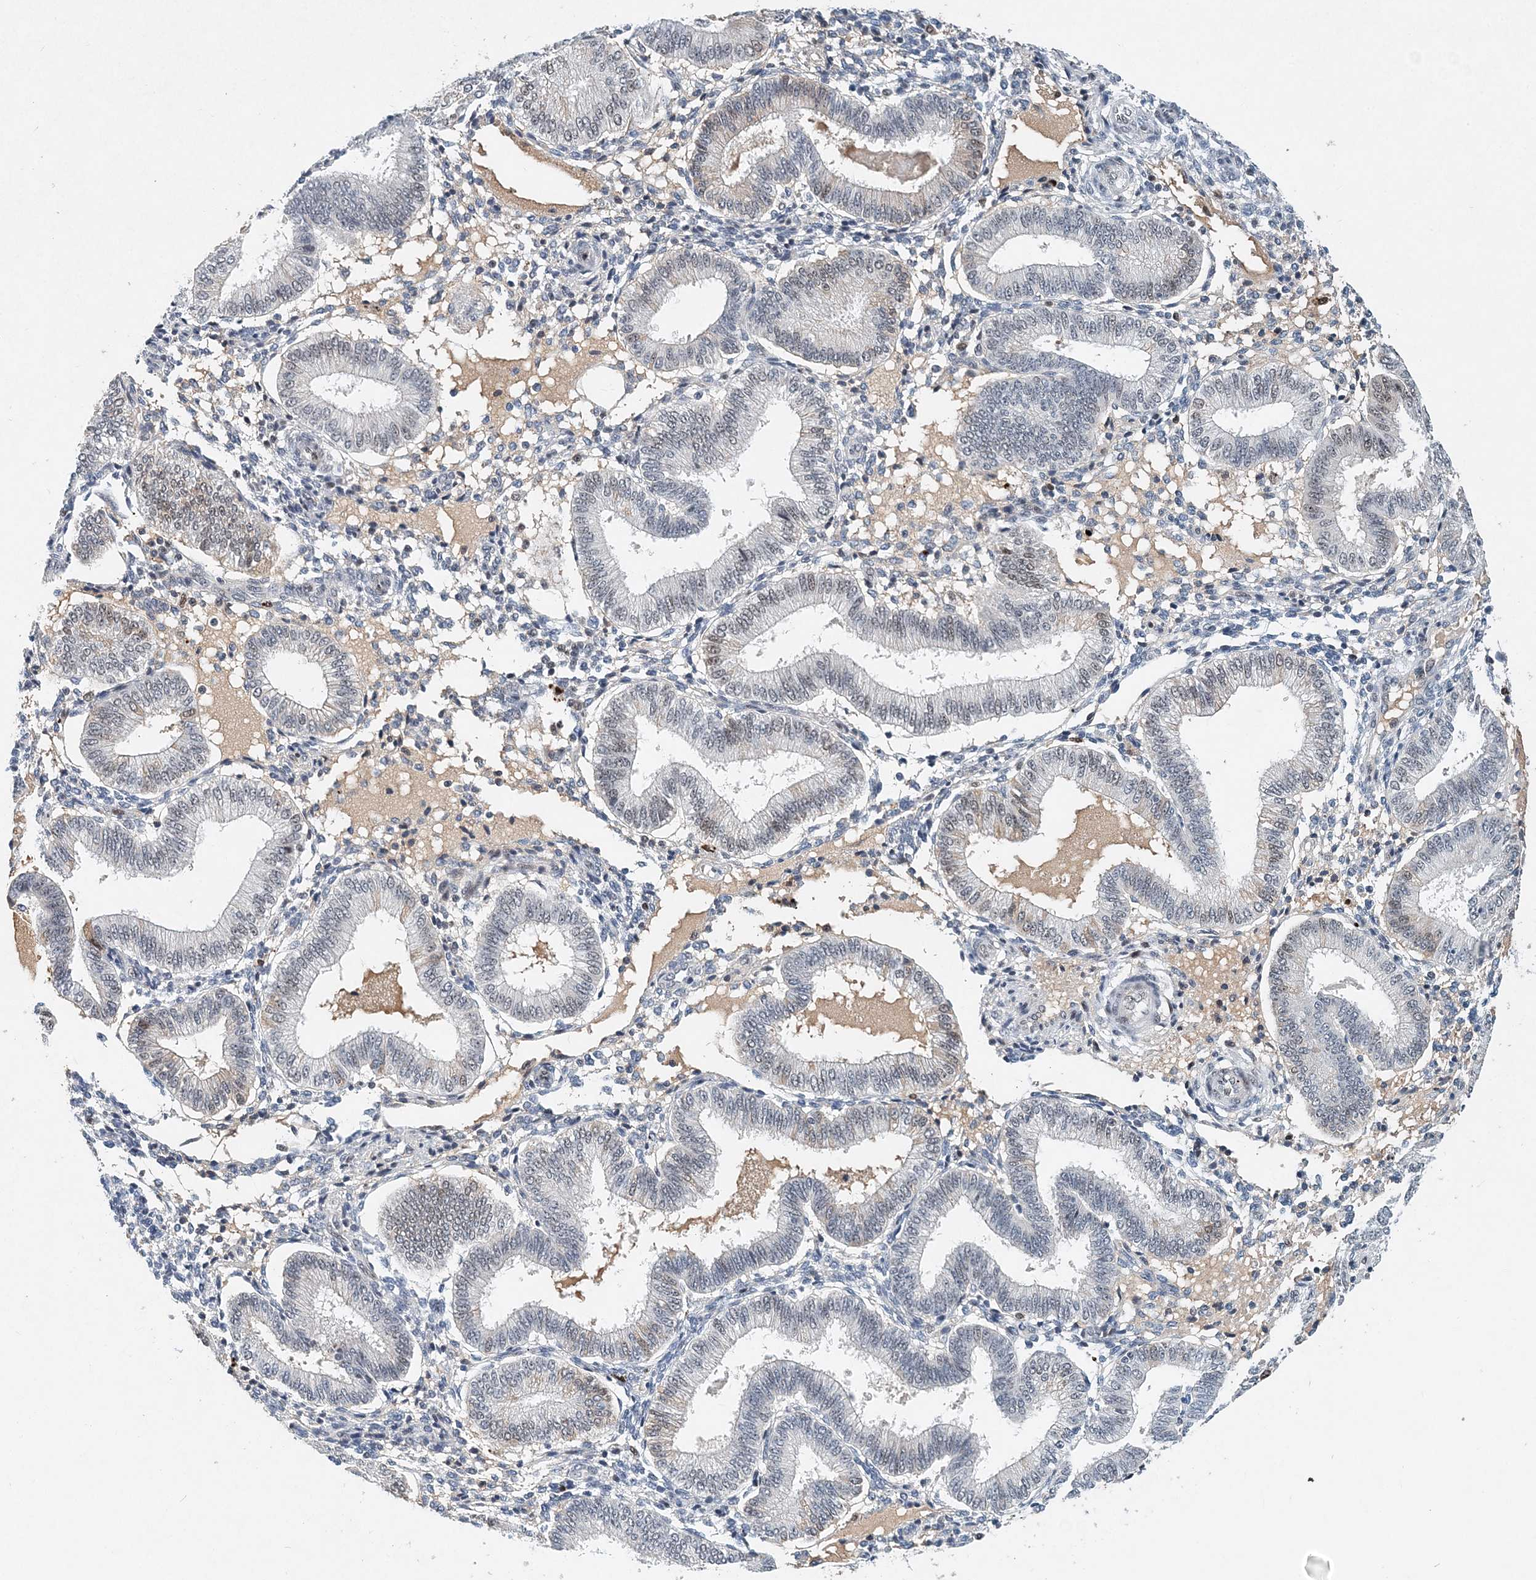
{"staining": {"intensity": "negative", "quantity": "none", "location": "none"}, "tissue": "endometrium", "cell_type": "Cells in endometrial stroma", "image_type": "normal", "snomed": [{"axis": "morphology", "description": "Normal tissue, NOS"}, {"axis": "topography", "description": "Endometrium"}], "caption": "Cells in endometrial stroma are negative for brown protein staining in unremarkable endometrium. Brightfield microscopy of immunohistochemistry stained with DAB (brown) and hematoxylin (blue), captured at high magnification.", "gene": "KPNA4", "patient": {"sex": "female", "age": 39}}